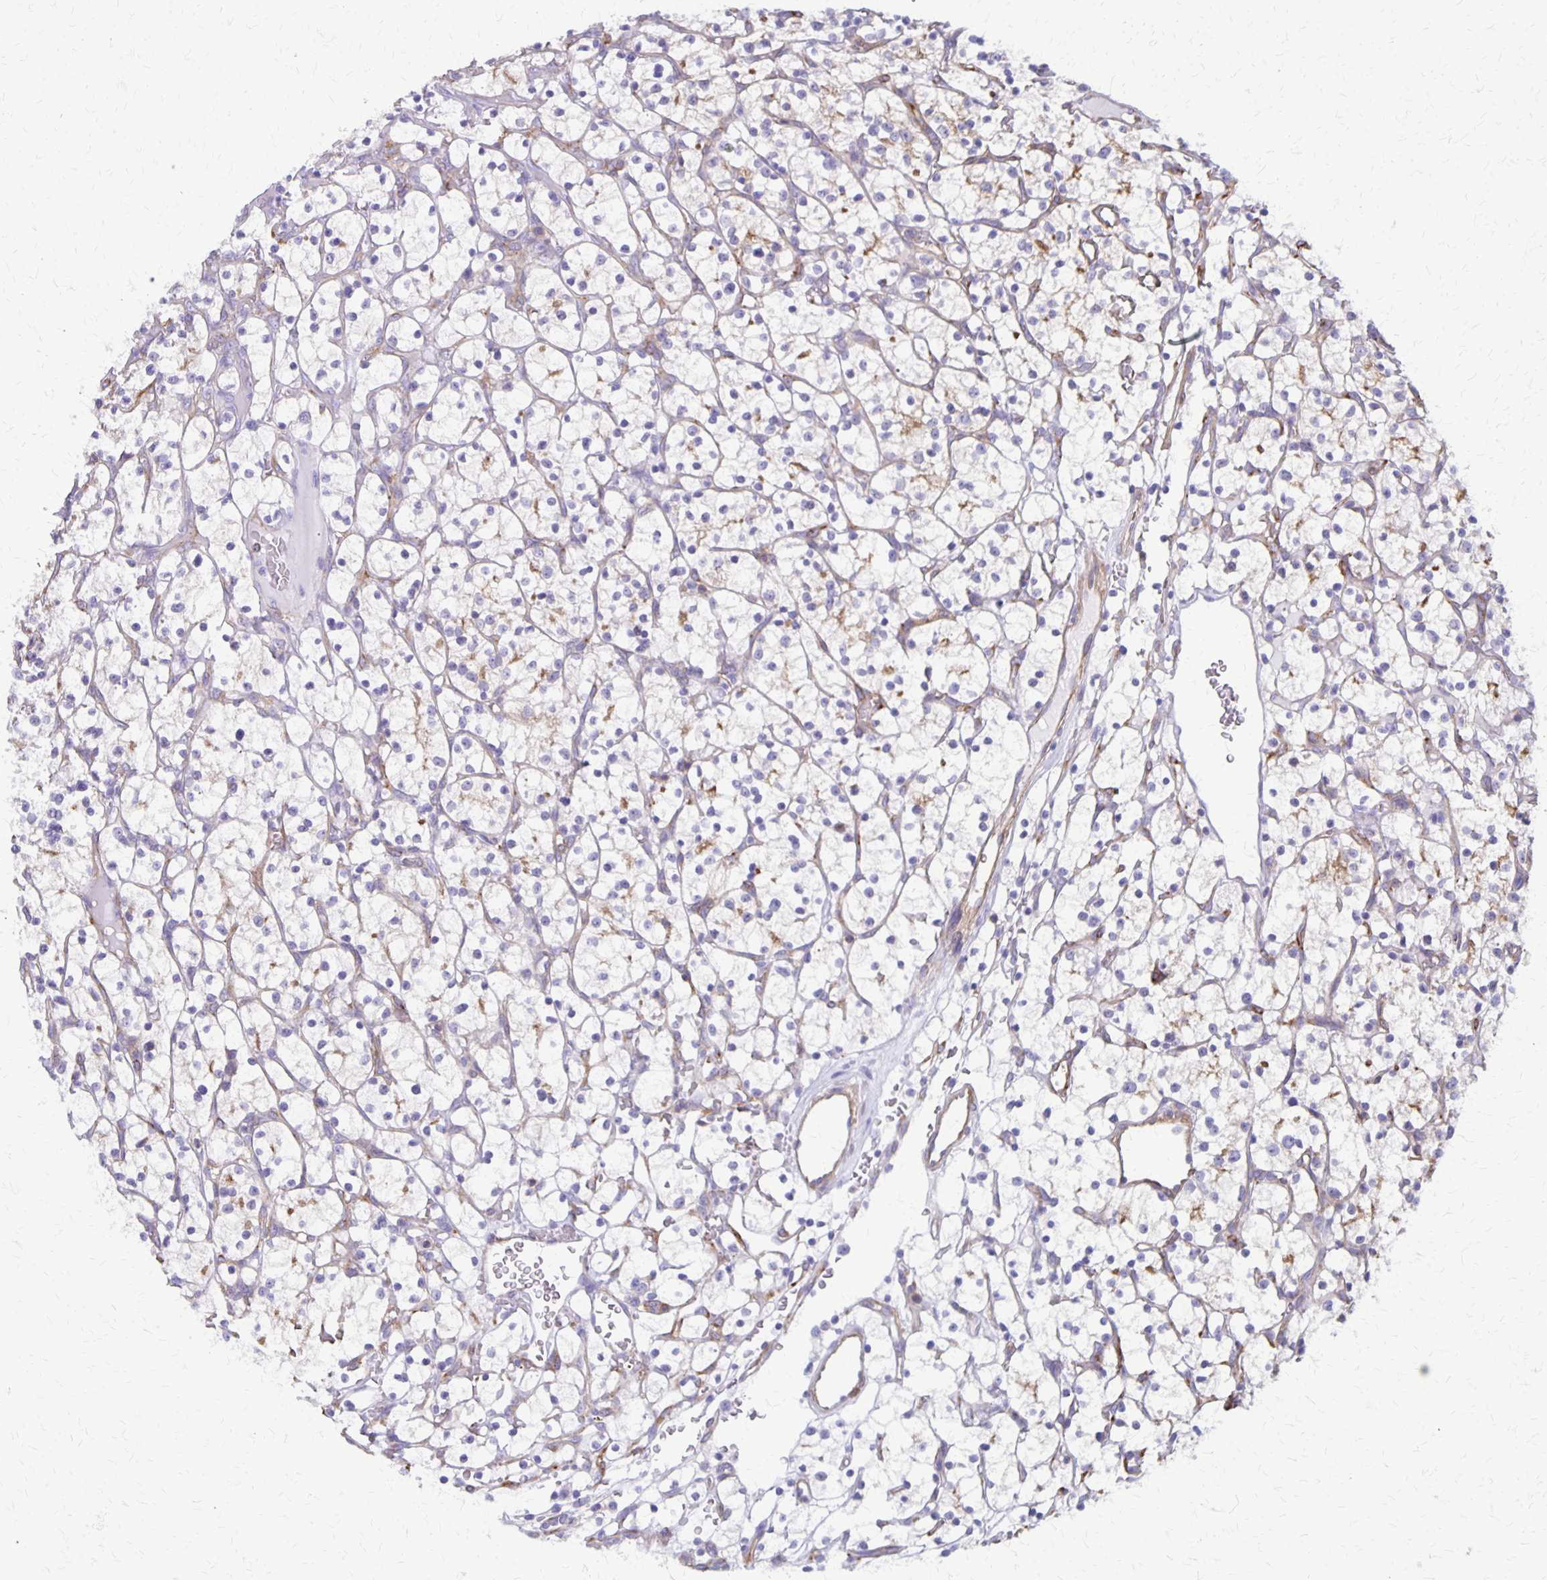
{"staining": {"intensity": "weak", "quantity": "<25%", "location": "cytoplasmic/membranous"}, "tissue": "renal cancer", "cell_type": "Tumor cells", "image_type": "cancer", "snomed": [{"axis": "morphology", "description": "Adenocarcinoma, NOS"}, {"axis": "topography", "description": "Kidney"}], "caption": "Tumor cells are negative for protein expression in human renal adenocarcinoma.", "gene": "SEPTIN5", "patient": {"sex": "female", "age": 64}}